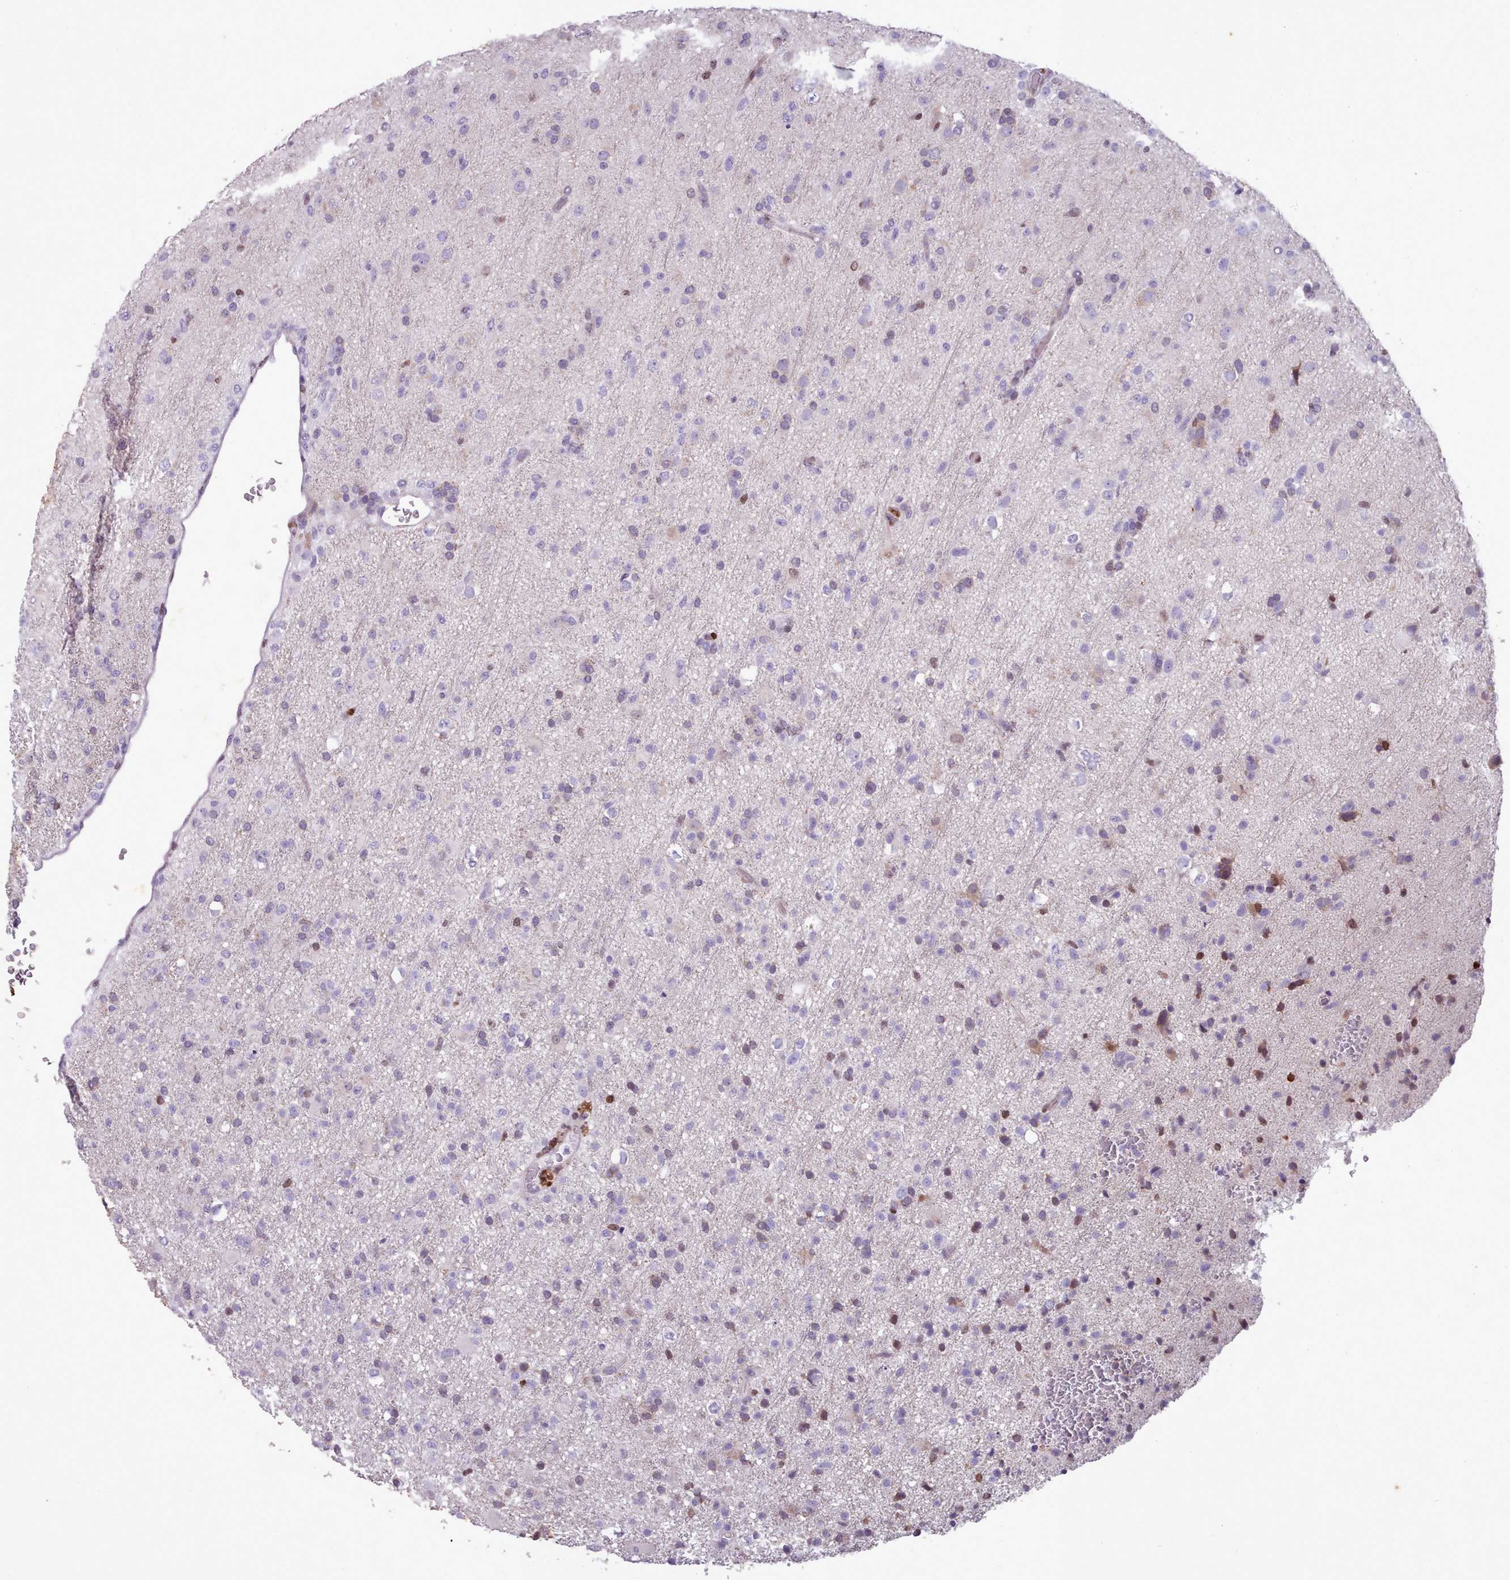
{"staining": {"intensity": "negative", "quantity": "none", "location": "none"}, "tissue": "glioma", "cell_type": "Tumor cells", "image_type": "cancer", "snomed": [{"axis": "morphology", "description": "Glioma, malignant, Low grade"}, {"axis": "topography", "description": "Brain"}], "caption": "There is no significant staining in tumor cells of low-grade glioma (malignant).", "gene": "KCNT2", "patient": {"sex": "male", "age": 65}}